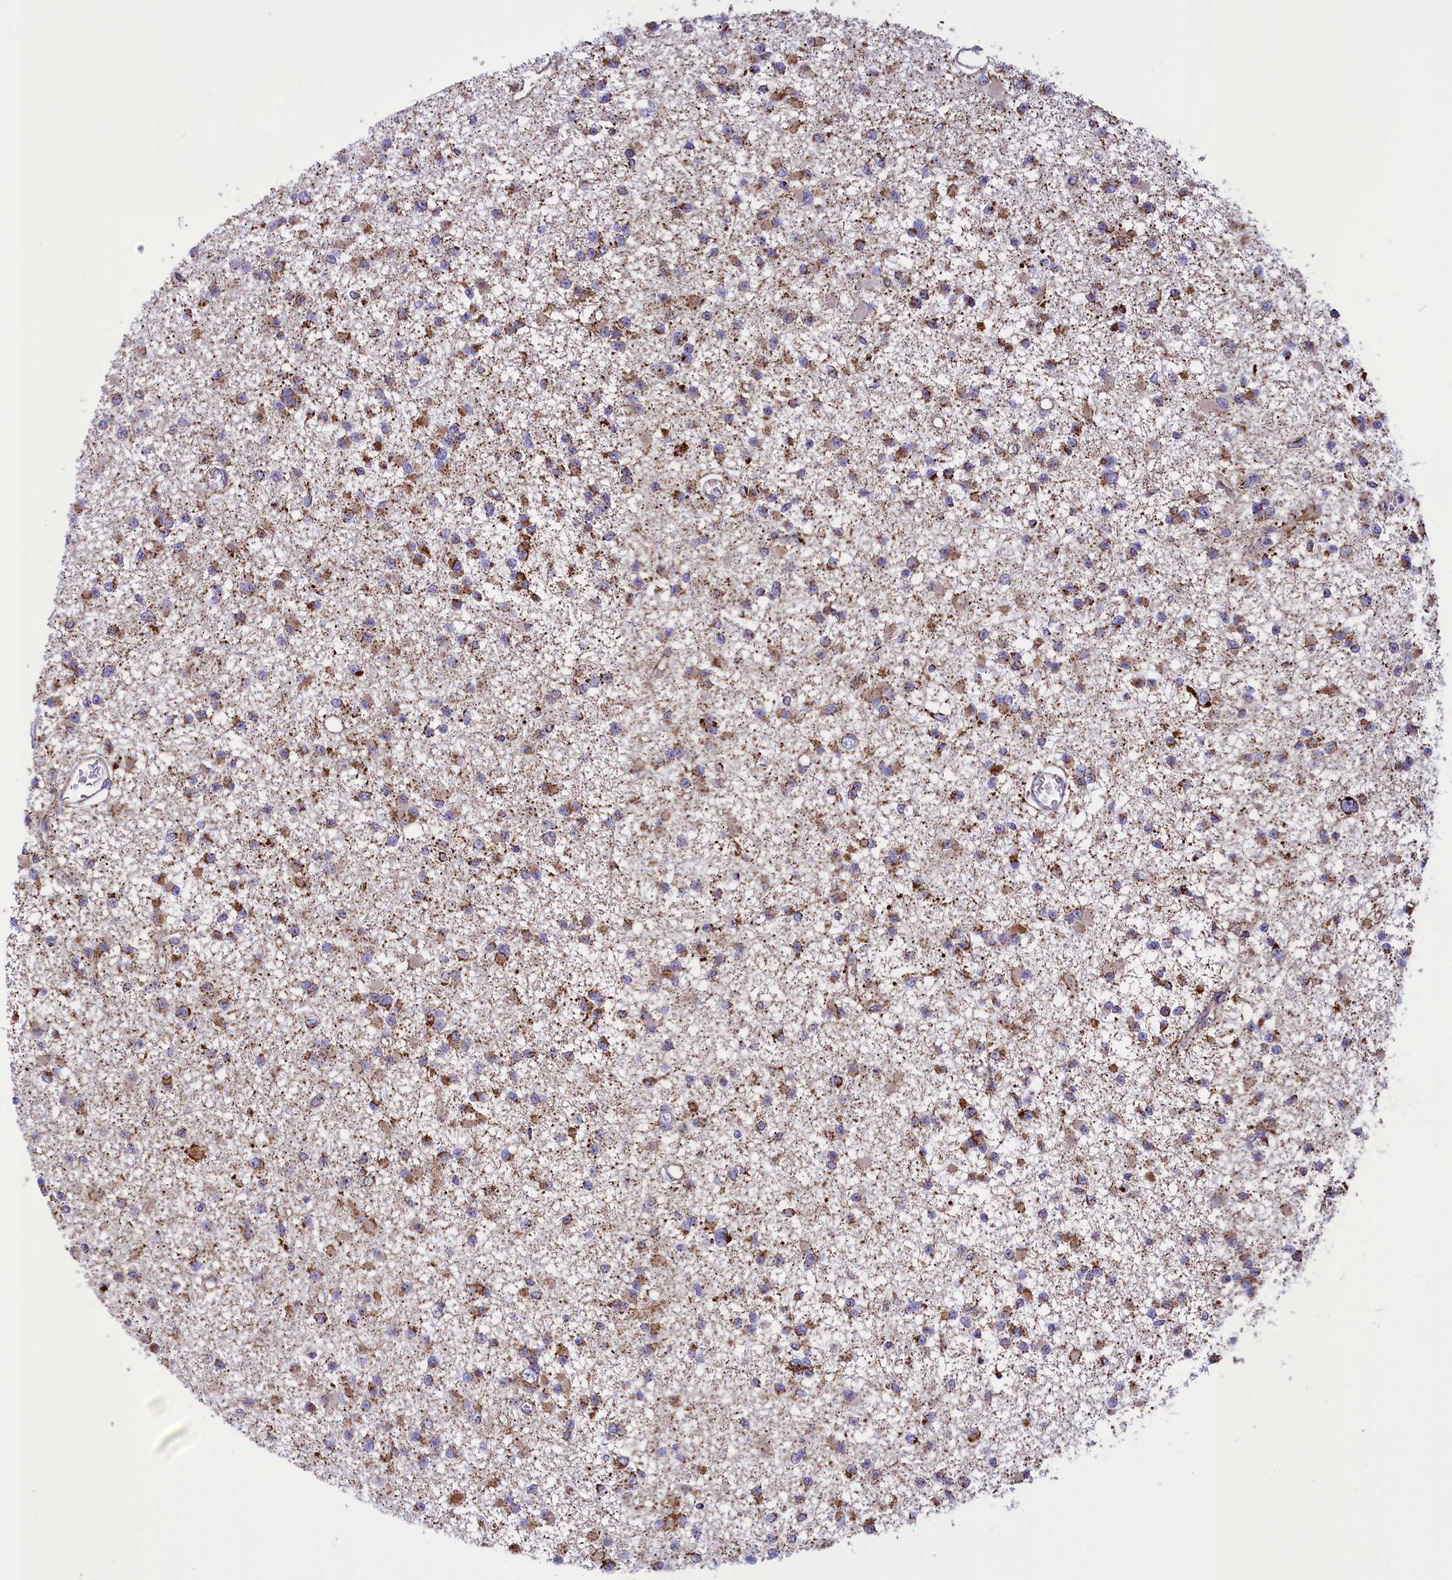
{"staining": {"intensity": "moderate", "quantity": ">75%", "location": "cytoplasmic/membranous"}, "tissue": "glioma", "cell_type": "Tumor cells", "image_type": "cancer", "snomed": [{"axis": "morphology", "description": "Glioma, malignant, Low grade"}, {"axis": "topography", "description": "Brain"}], "caption": "Malignant glioma (low-grade) stained with a protein marker exhibits moderate staining in tumor cells.", "gene": "ISOC2", "patient": {"sex": "female", "age": 22}}